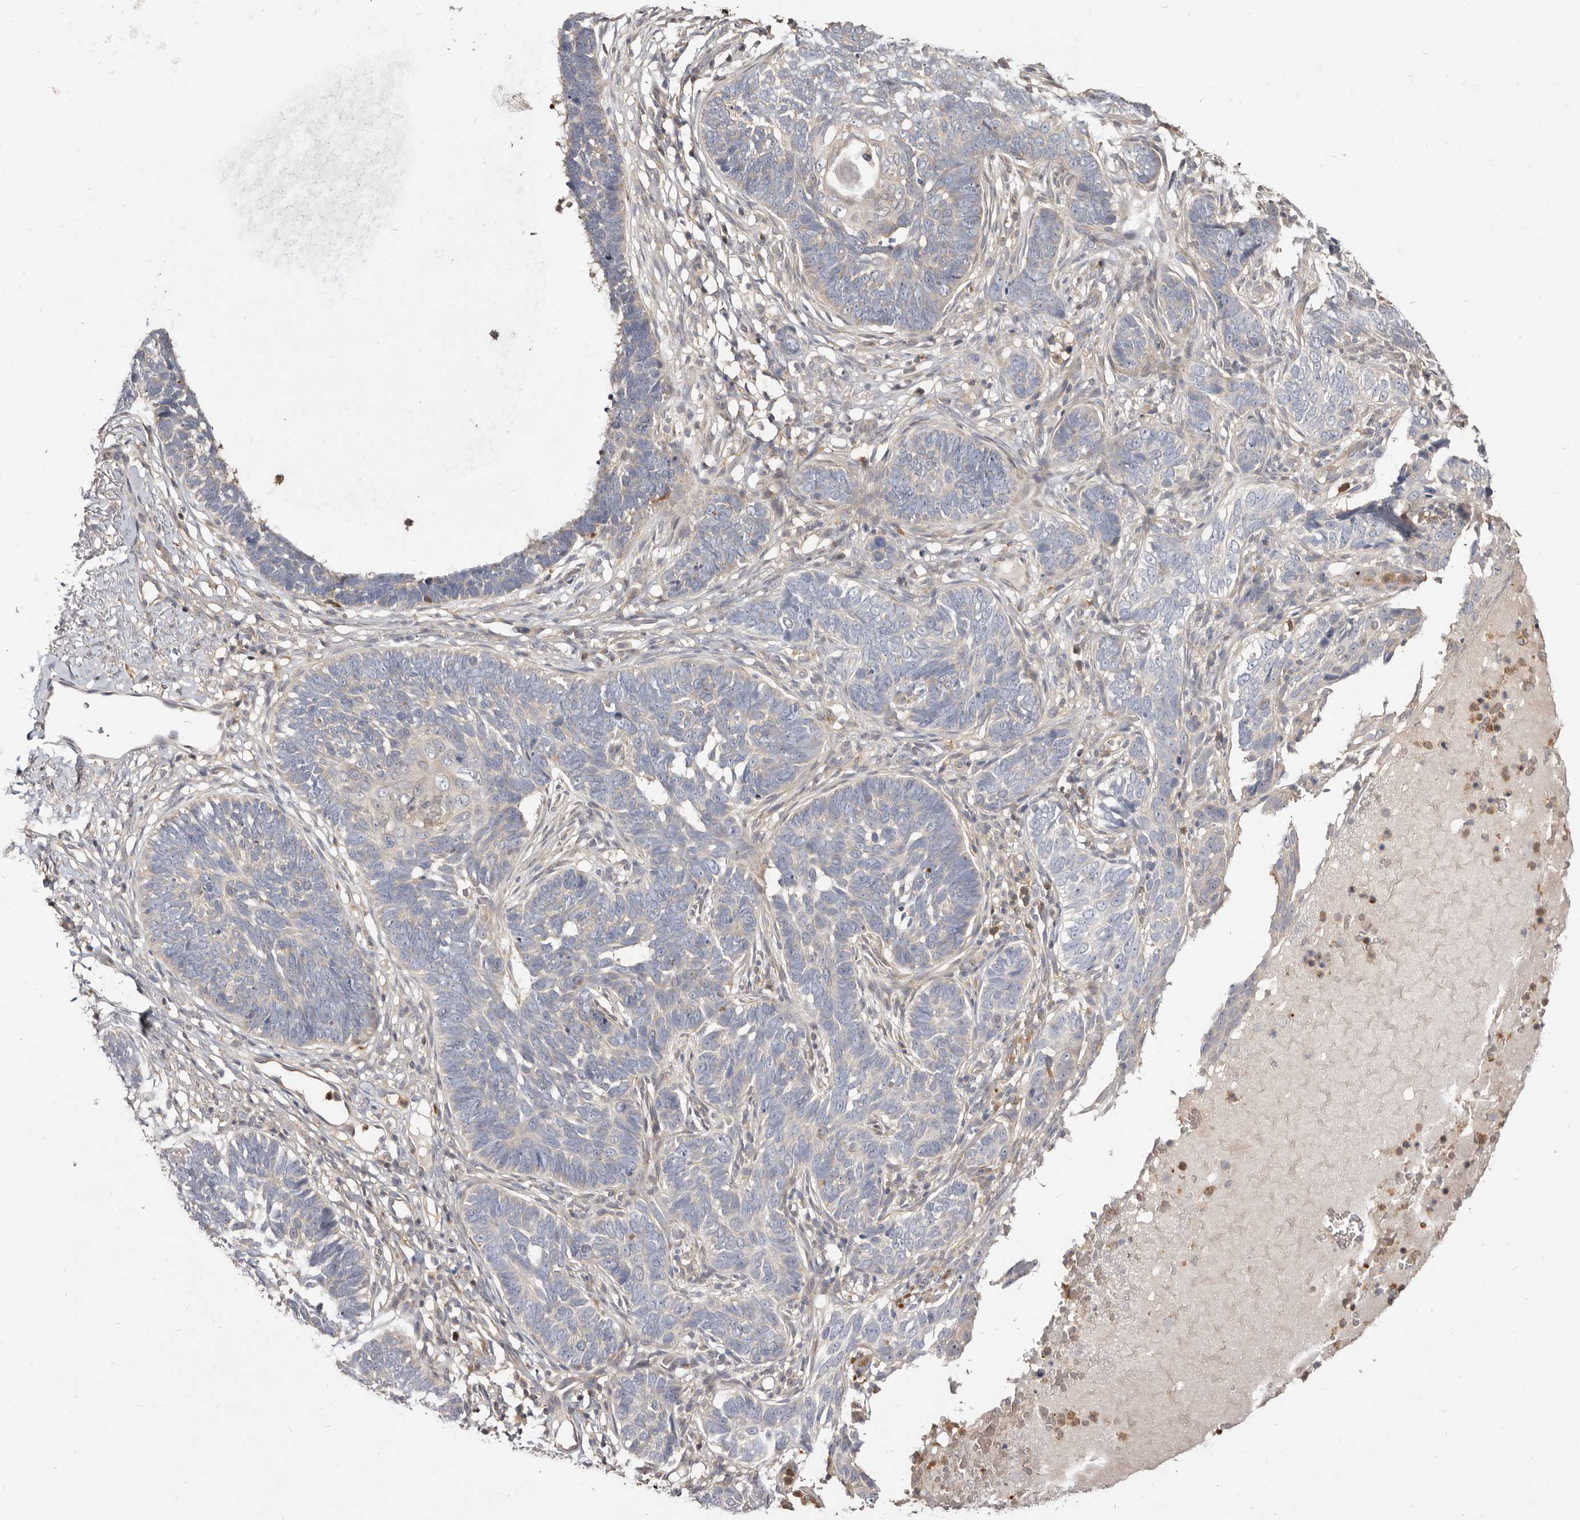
{"staining": {"intensity": "negative", "quantity": "none", "location": "none"}, "tissue": "skin cancer", "cell_type": "Tumor cells", "image_type": "cancer", "snomed": [{"axis": "morphology", "description": "Normal tissue, NOS"}, {"axis": "morphology", "description": "Basal cell carcinoma"}, {"axis": "topography", "description": "Skin"}], "caption": "A histopathology image of skin cancer stained for a protein demonstrates no brown staining in tumor cells. (Brightfield microscopy of DAB immunohistochemistry (IHC) at high magnification).", "gene": "TC2N", "patient": {"sex": "male", "age": 77}}